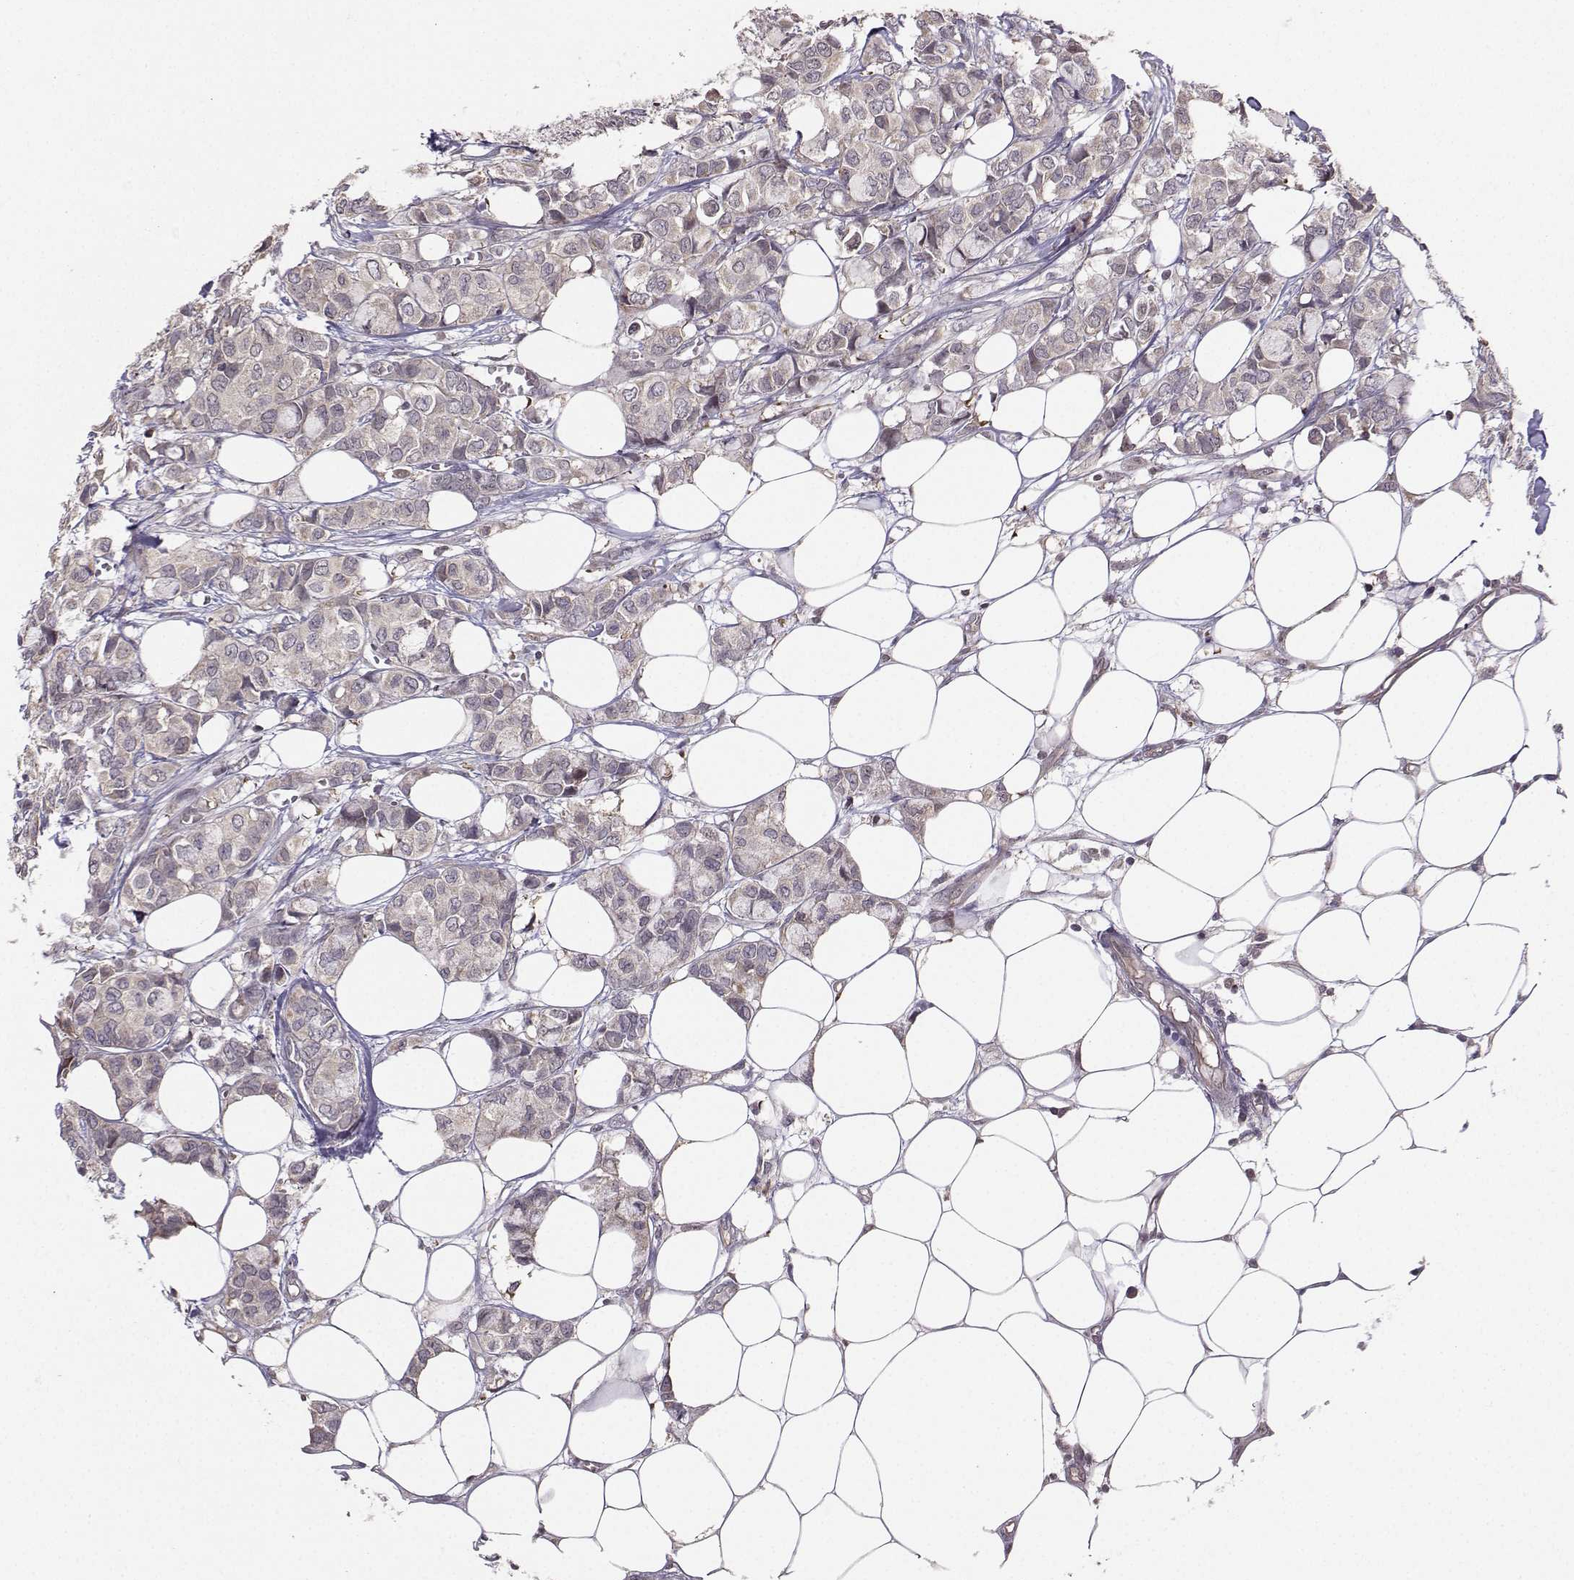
{"staining": {"intensity": "negative", "quantity": "none", "location": "none"}, "tissue": "breast cancer", "cell_type": "Tumor cells", "image_type": "cancer", "snomed": [{"axis": "morphology", "description": "Duct carcinoma"}, {"axis": "topography", "description": "Breast"}], "caption": "Immunohistochemical staining of infiltrating ductal carcinoma (breast) displays no significant positivity in tumor cells.", "gene": "PKP2", "patient": {"sex": "female", "age": 85}}